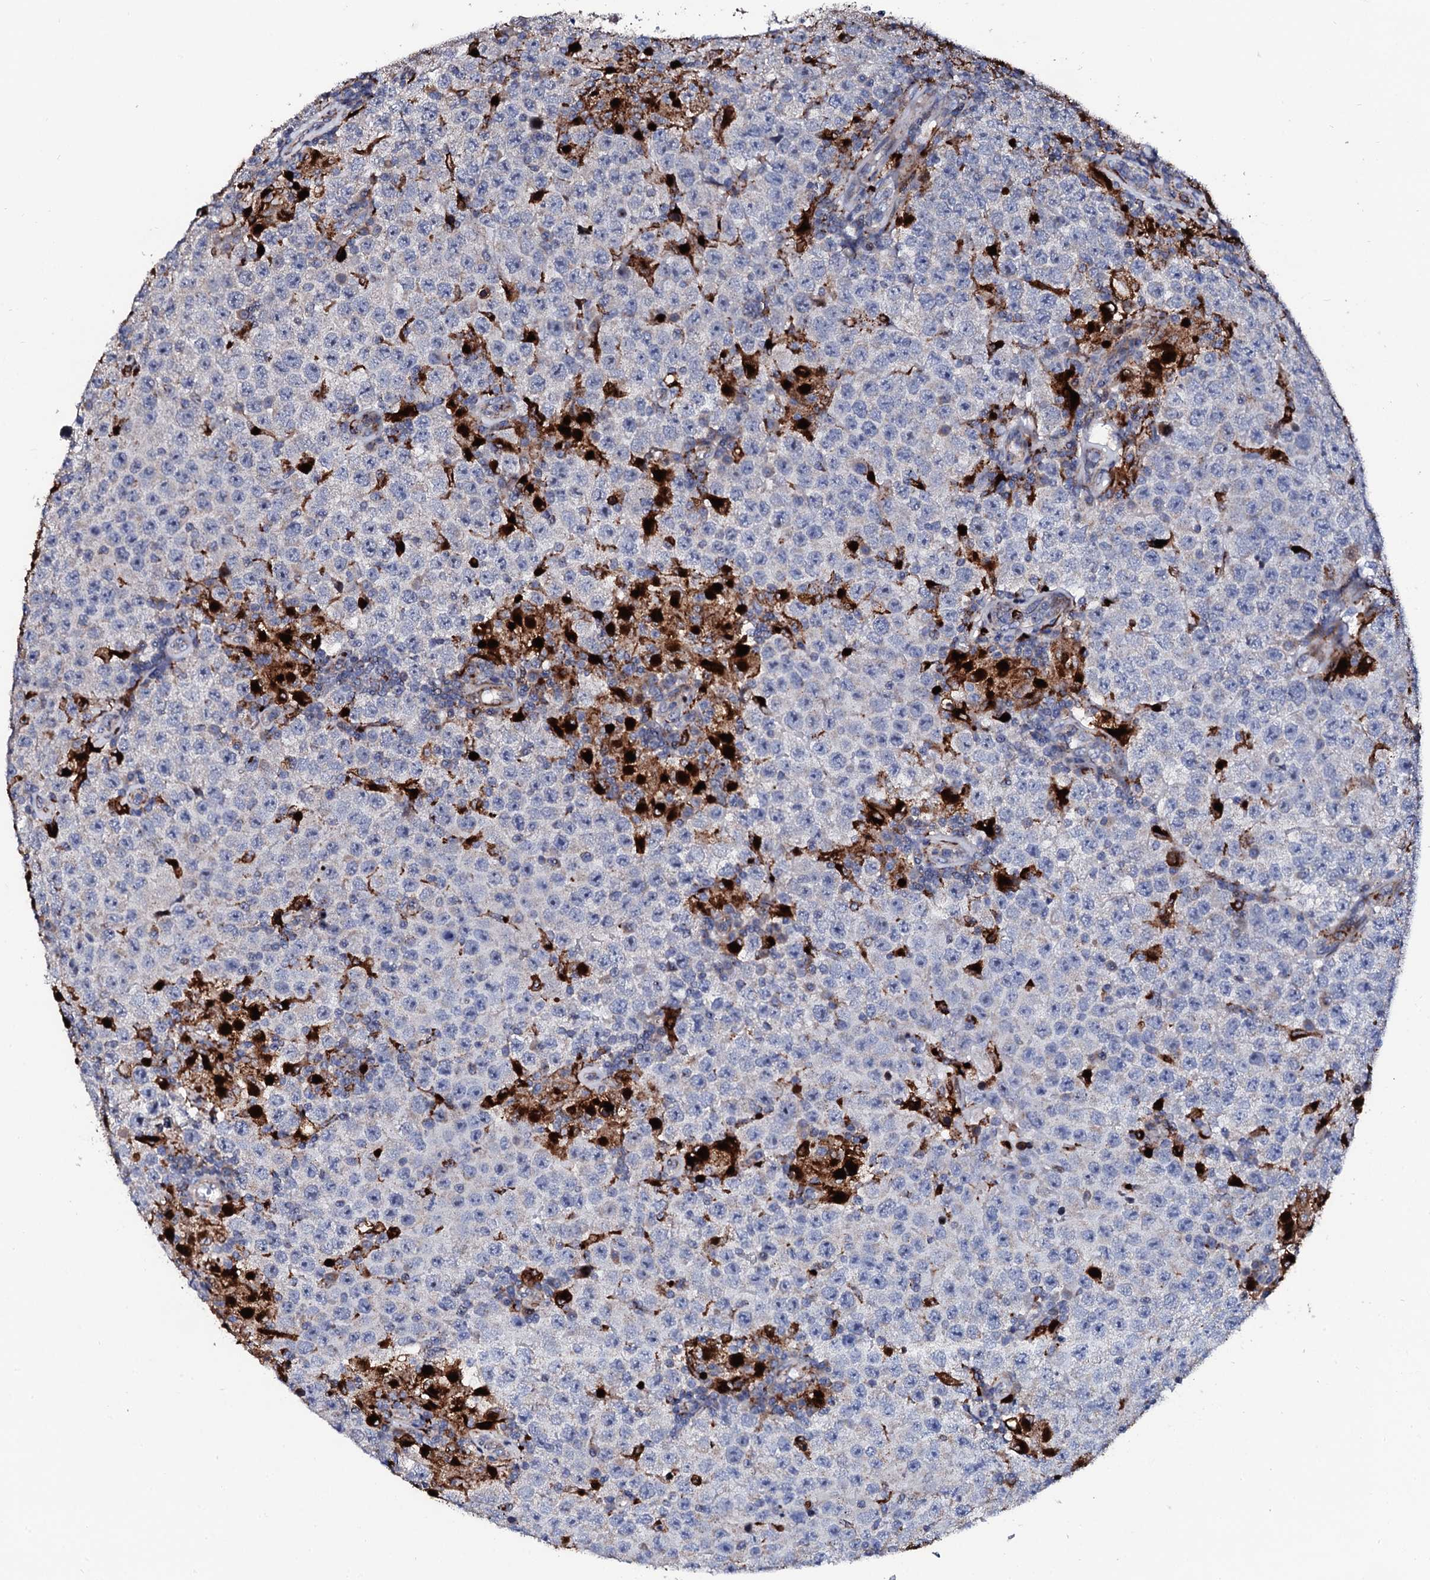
{"staining": {"intensity": "negative", "quantity": "none", "location": "none"}, "tissue": "testis cancer", "cell_type": "Tumor cells", "image_type": "cancer", "snomed": [{"axis": "morphology", "description": "Normal tissue, NOS"}, {"axis": "morphology", "description": "Urothelial carcinoma, High grade"}, {"axis": "morphology", "description": "Seminoma, NOS"}, {"axis": "morphology", "description": "Carcinoma, Embryonal, NOS"}, {"axis": "topography", "description": "Urinary bladder"}, {"axis": "topography", "description": "Testis"}], "caption": "This is an immunohistochemistry (IHC) histopathology image of human seminoma (testis). There is no expression in tumor cells.", "gene": "TCIRG1", "patient": {"sex": "male", "age": 41}}